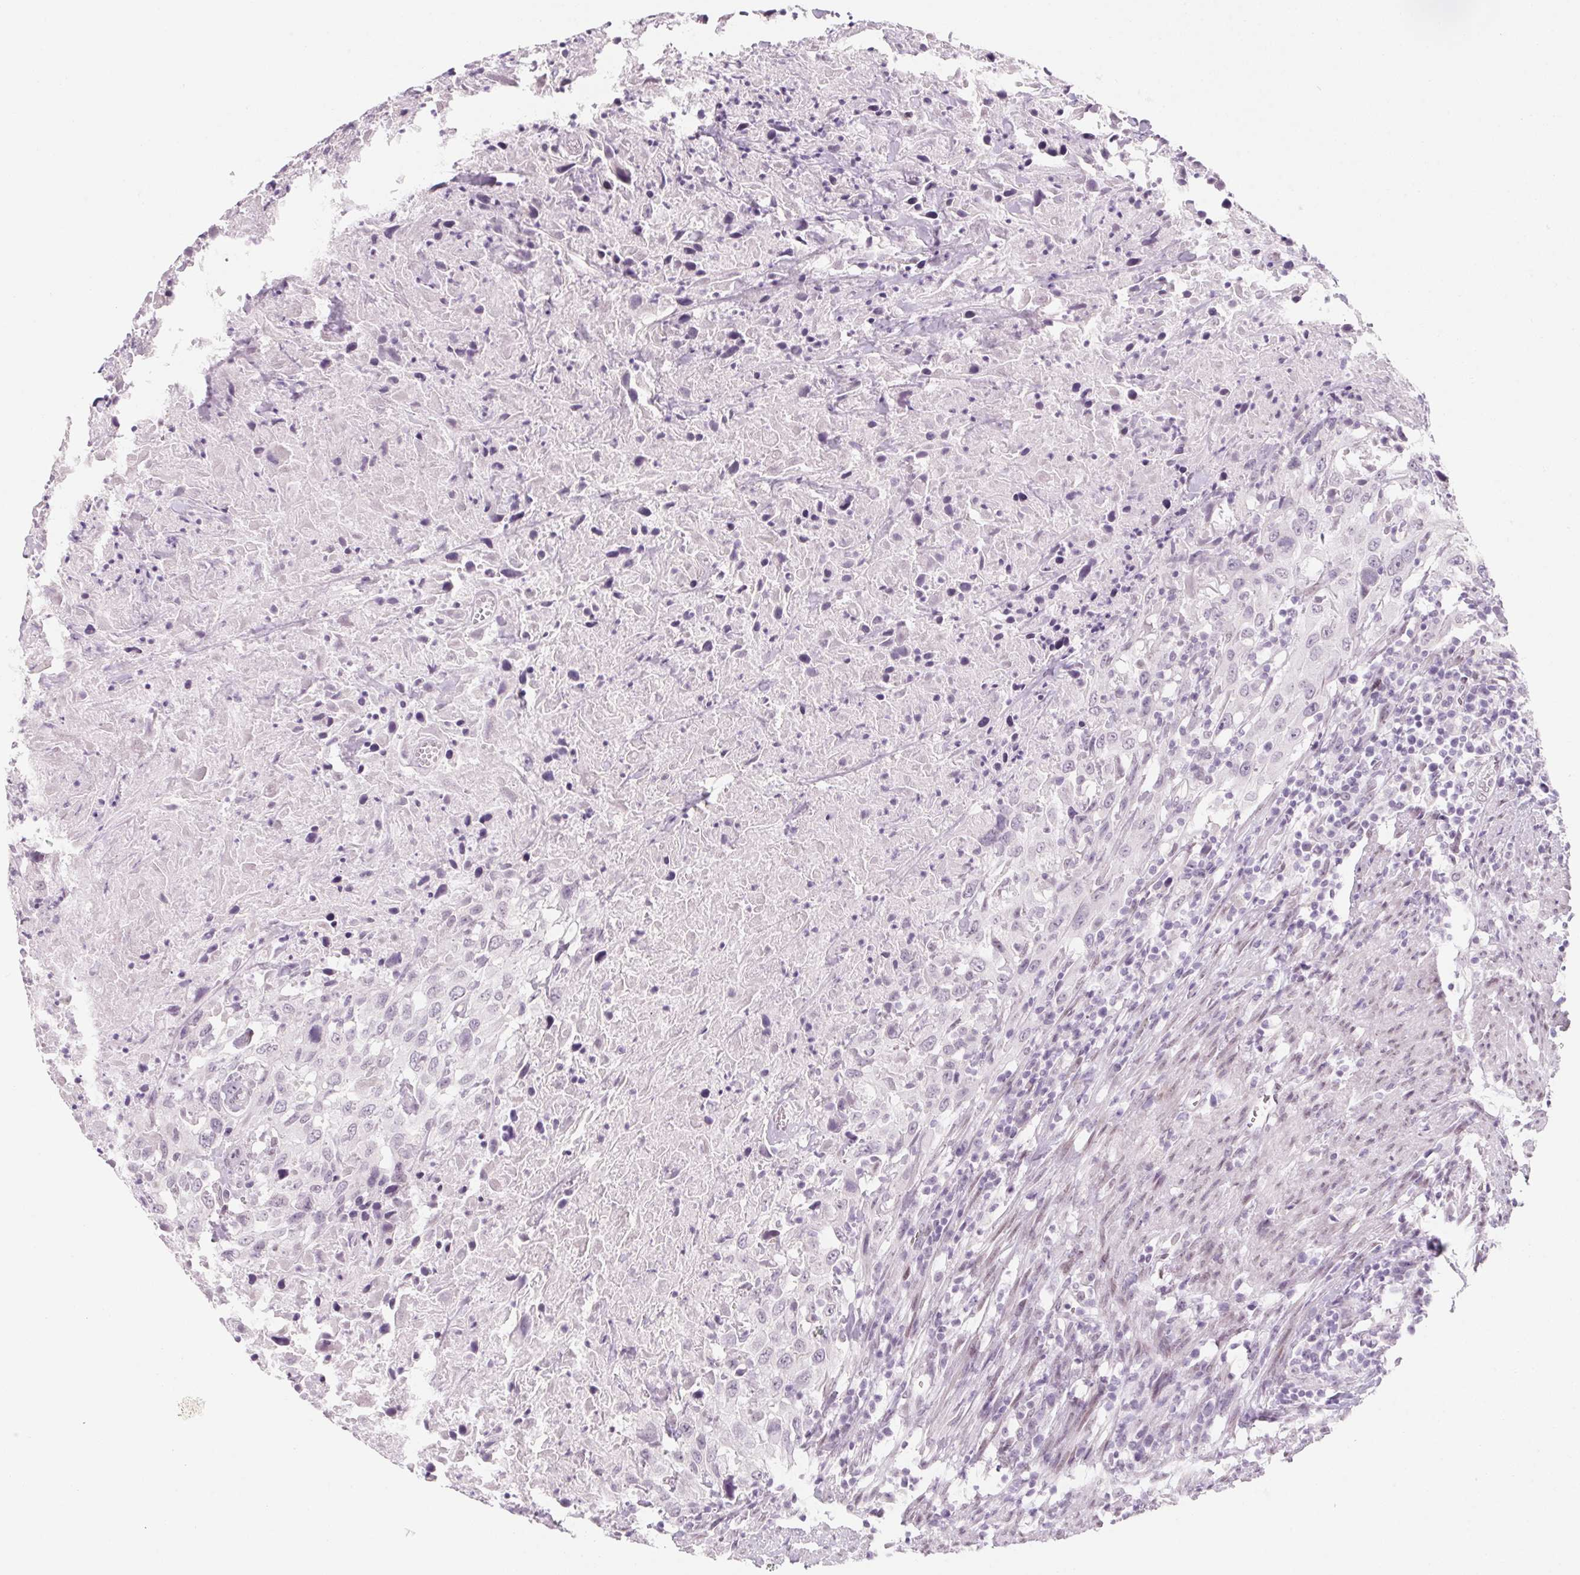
{"staining": {"intensity": "negative", "quantity": "none", "location": "none"}, "tissue": "urothelial cancer", "cell_type": "Tumor cells", "image_type": "cancer", "snomed": [{"axis": "morphology", "description": "Urothelial carcinoma, High grade"}, {"axis": "topography", "description": "Urinary bladder"}], "caption": "High-grade urothelial carcinoma stained for a protein using IHC shows no staining tumor cells.", "gene": "KCNQ2", "patient": {"sex": "male", "age": 61}}